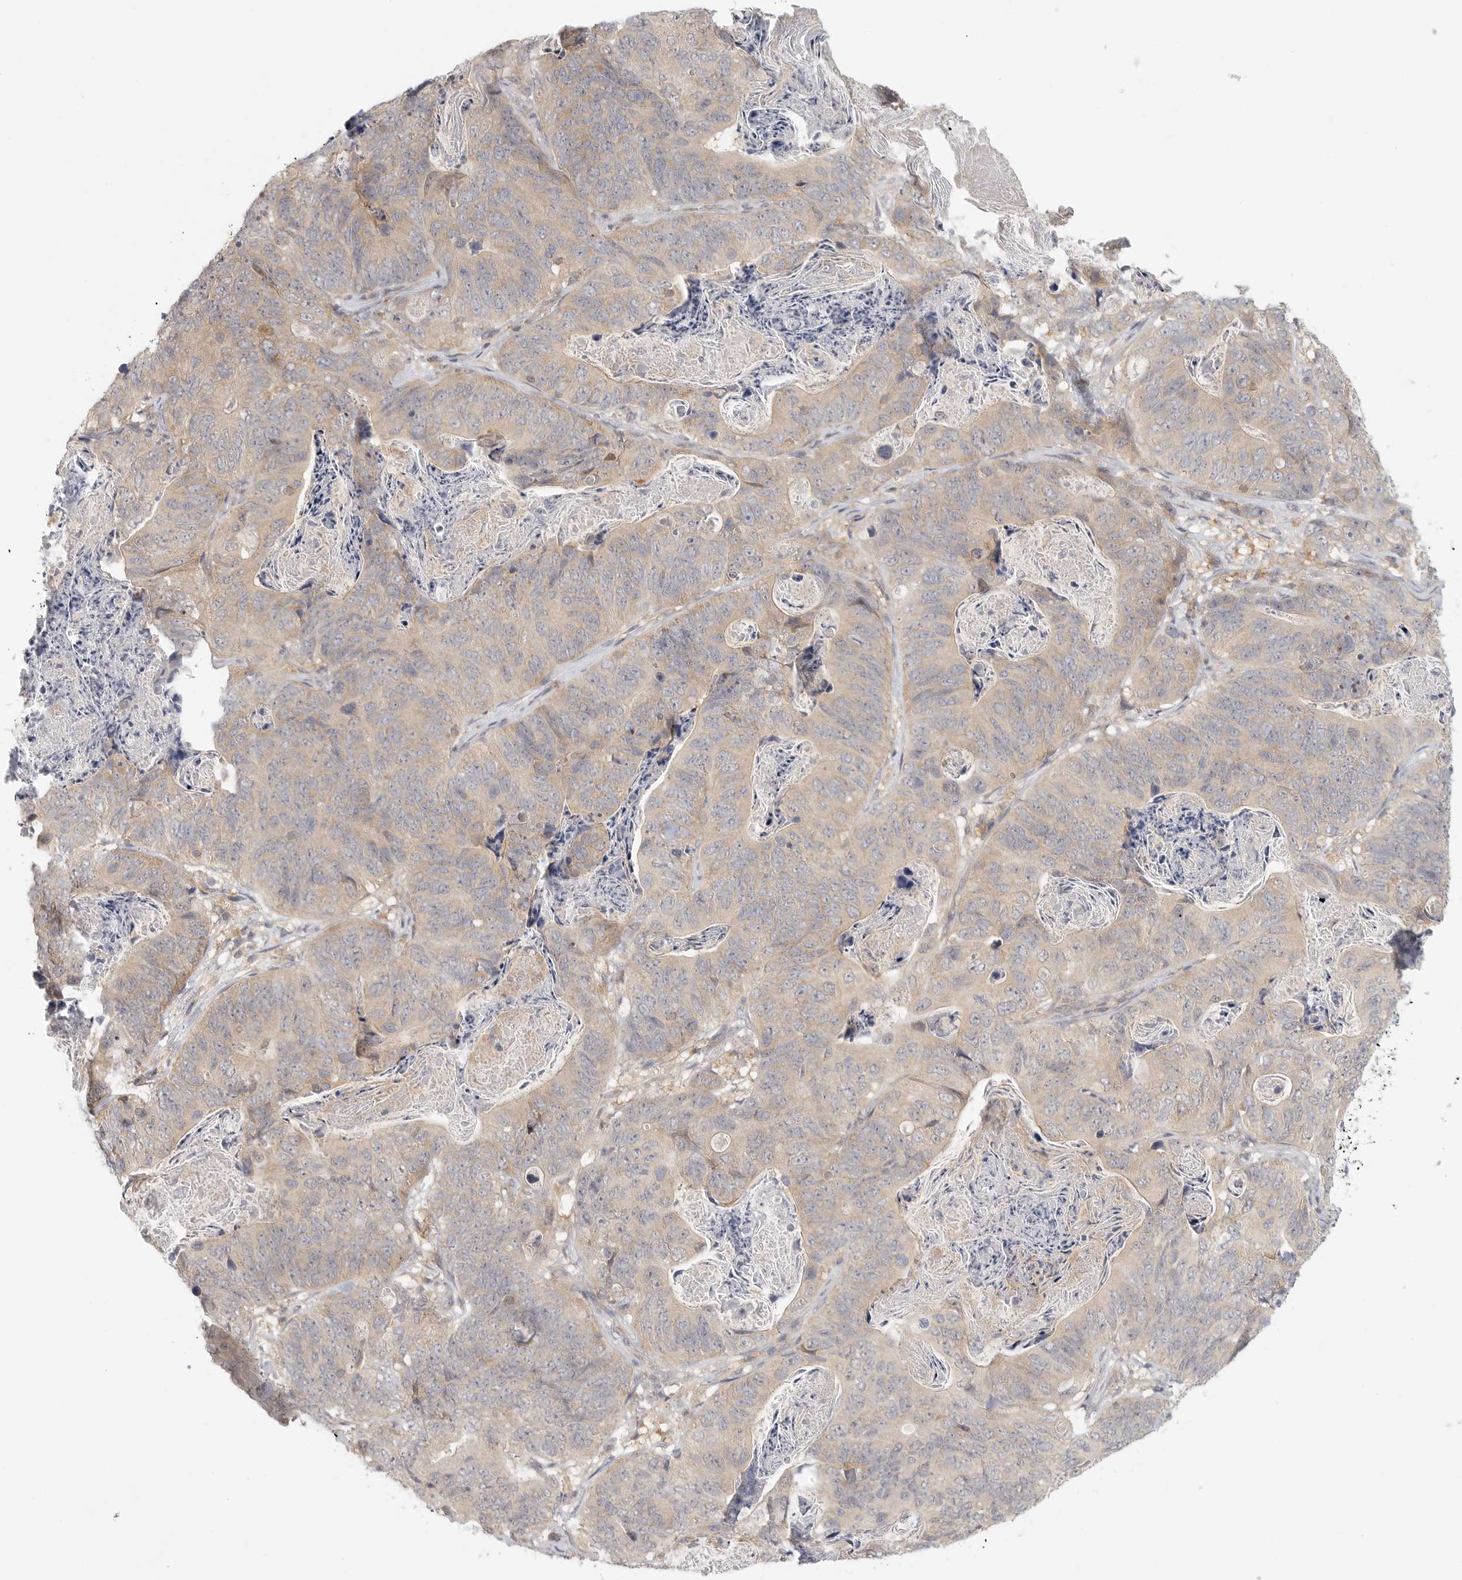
{"staining": {"intensity": "weak", "quantity": "25%-75%", "location": "cytoplasmic/membranous"}, "tissue": "stomach cancer", "cell_type": "Tumor cells", "image_type": "cancer", "snomed": [{"axis": "morphology", "description": "Normal tissue, NOS"}, {"axis": "morphology", "description": "Adenocarcinoma, NOS"}, {"axis": "topography", "description": "Stomach"}], "caption": "This photomicrograph displays immunohistochemistry (IHC) staining of human stomach cancer (adenocarcinoma), with low weak cytoplasmic/membranous positivity in approximately 25%-75% of tumor cells.", "gene": "HDAC6", "patient": {"sex": "female", "age": 89}}